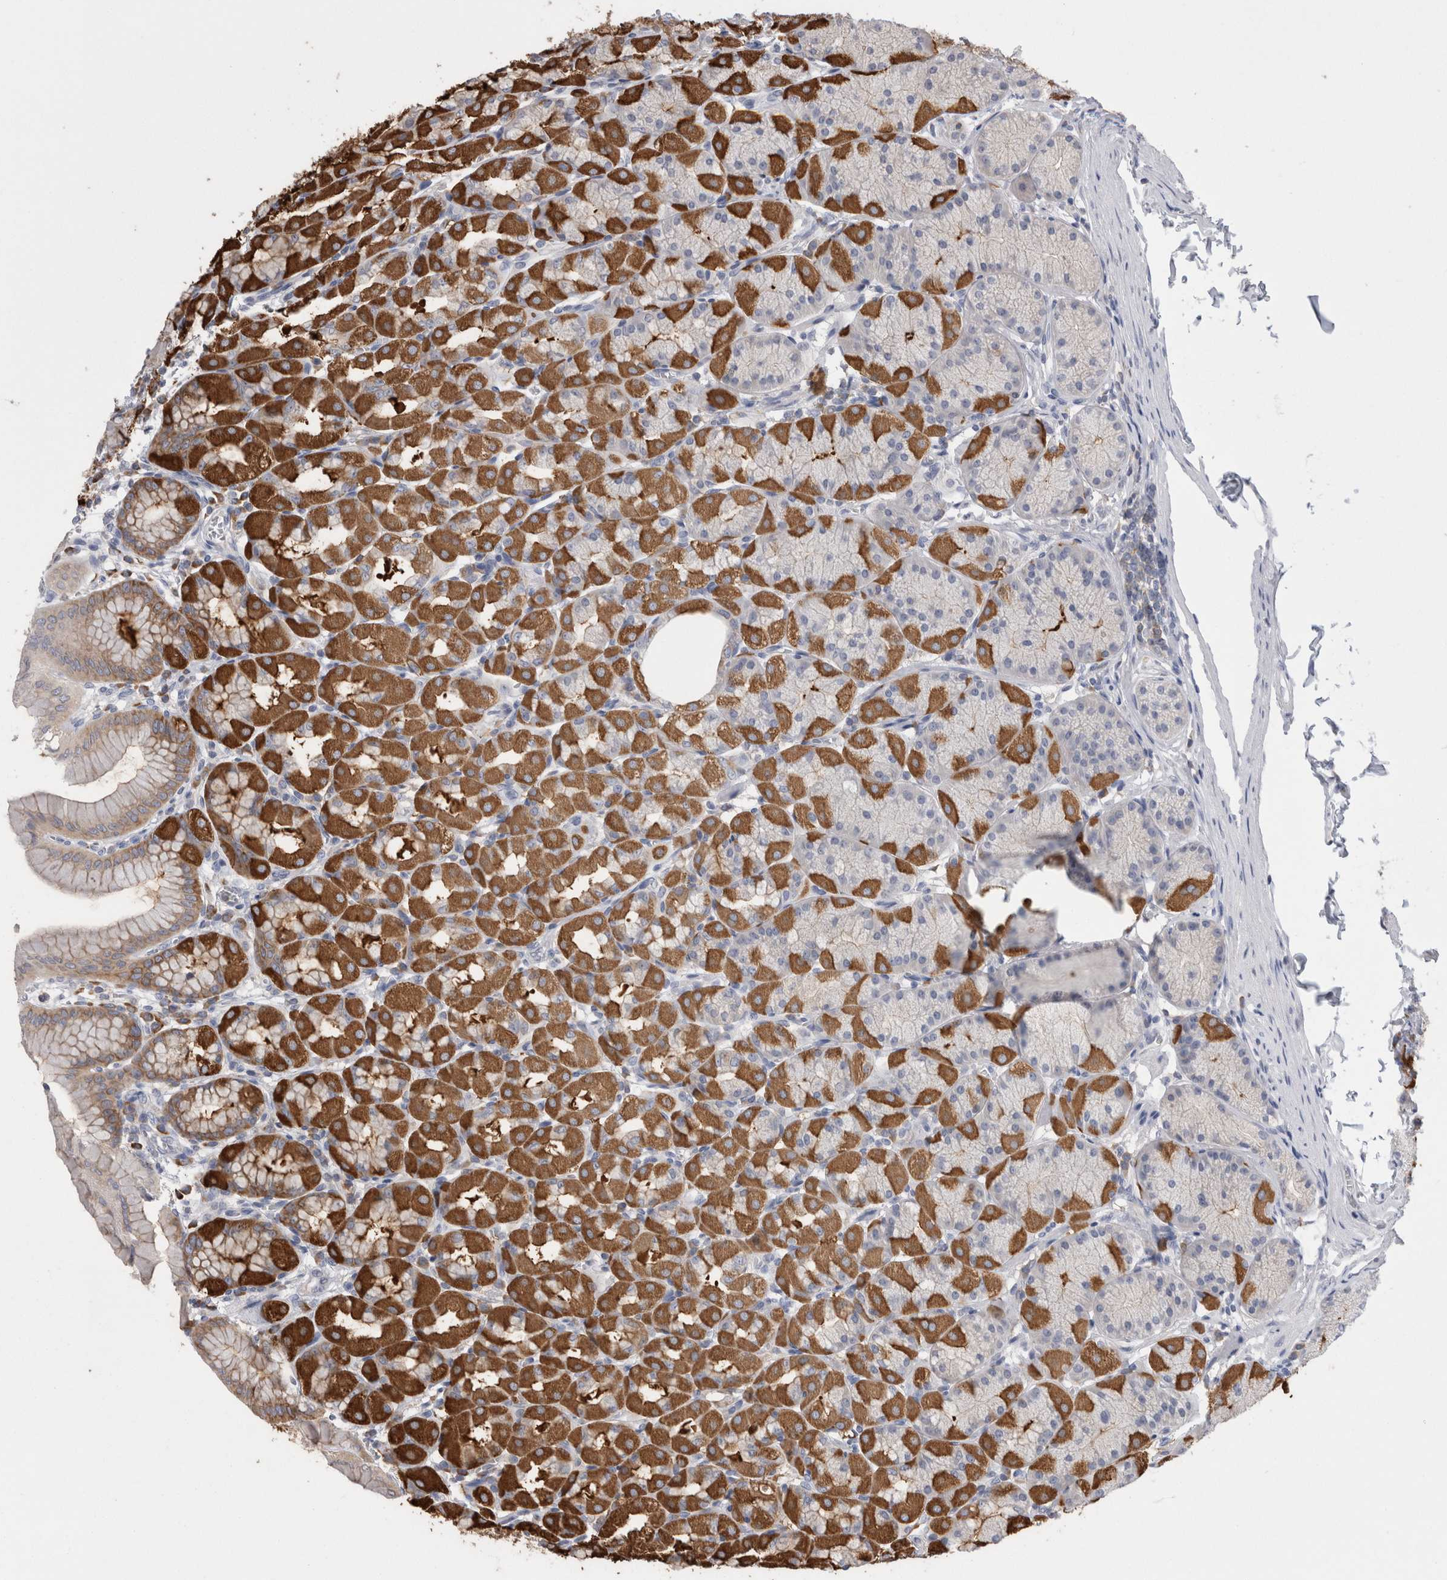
{"staining": {"intensity": "strong", "quantity": ">75%", "location": "cytoplasmic/membranous"}, "tissue": "stomach", "cell_type": "Glandular cells", "image_type": "normal", "snomed": [{"axis": "morphology", "description": "Normal tissue, NOS"}, {"axis": "topography", "description": "Stomach"}], "caption": "A high-resolution histopathology image shows immunohistochemistry staining of normal stomach, which exhibits strong cytoplasmic/membranous positivity in about >75% of glandular cells.", "gene": "DCTN6", "patient": {"sex": "male", "age": 42}}